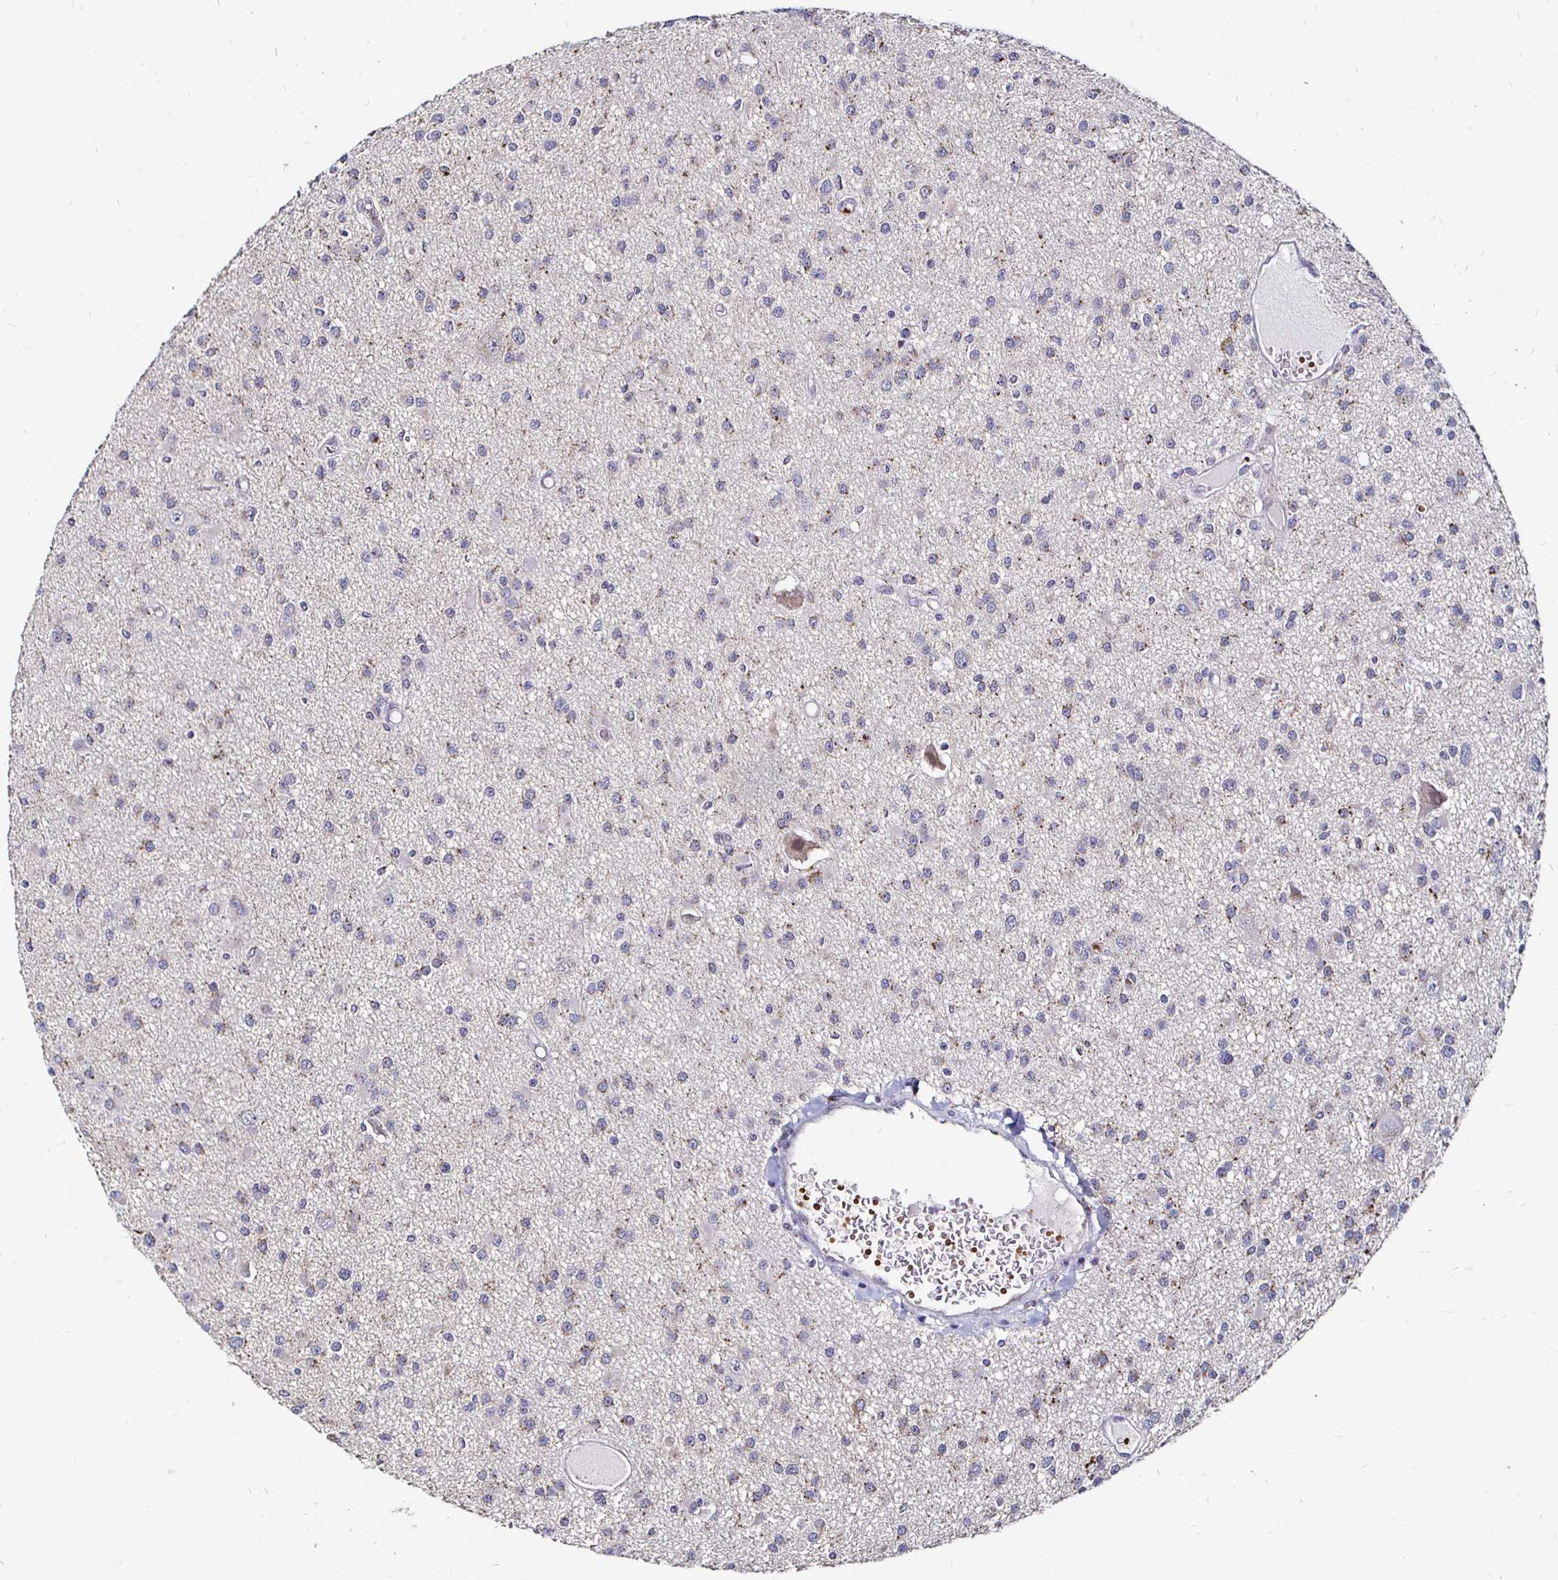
{"staining": {"intensity": "weak", "quantity": "<25%", "location": "cytoplasmic/membranous"}, "tissue": "glioma", "cell_type": "Tumor cells", "image_type": "cancer", "snomed": [{"axis": "morphology", "description": "Glioma, malignant, High grade"}, {"axis": "topography", "description": "Brain"}], "caption": "The immunohistochemistry image has no significant positivity in tumor cells of glioma tissue. The staining was performed using DAB to visualize the protein expression in brown, while the nuclei were stained in blue with hematoxylin (Magnification: 20x).", "gene": "ATG3", "patient": {"sex": "male", "age": 54}}